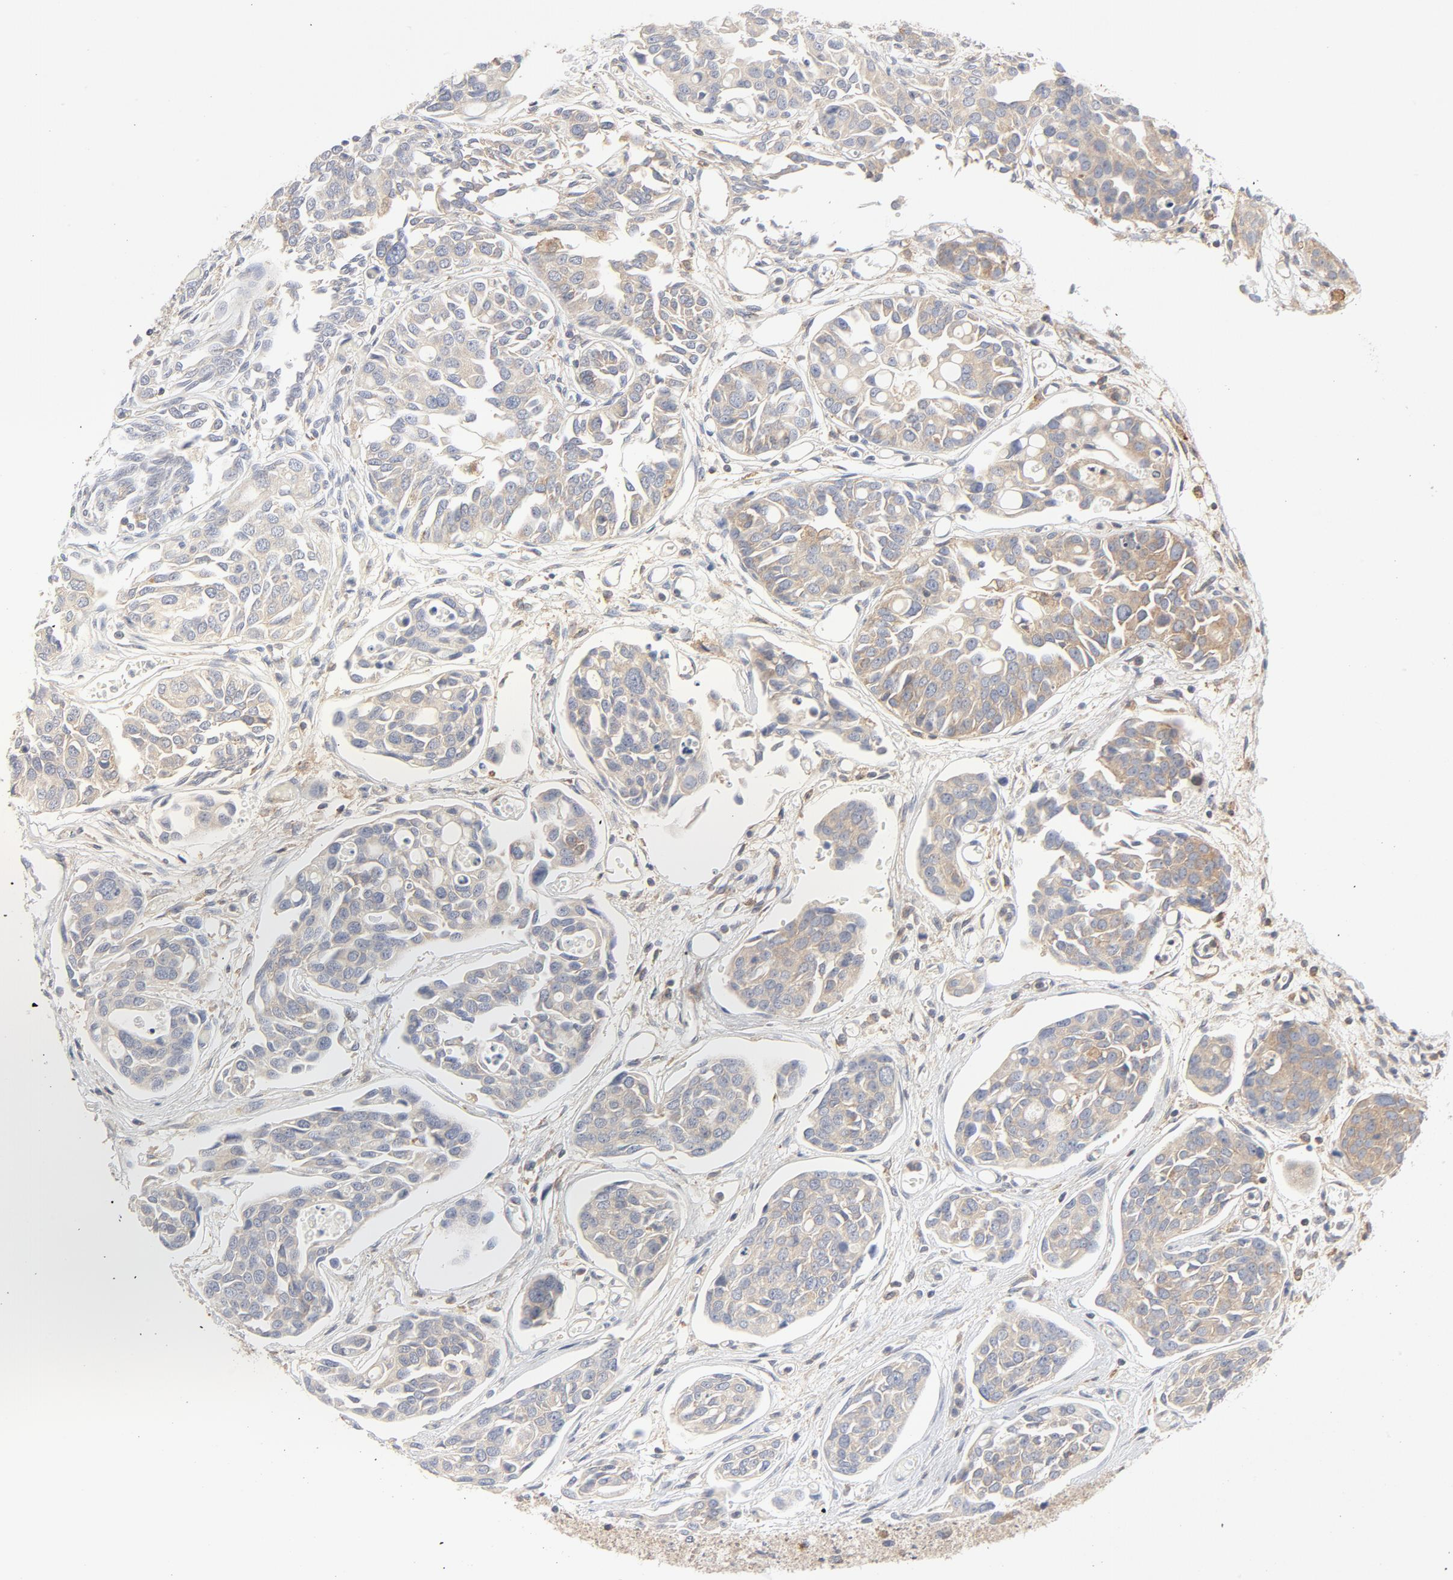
{"staining": {"intensity": "moderate", "quantity": "25%-75%", "location": "cytoplasmic/membranous"}, "tissue": "urothelial cancer", "cell_type": "Tumor cells", "image_type": "cancer", "snomed": [{"axis": "morphology", "description": "Urothelial carcinoma, High grade"}, {"axis": "topography", "description": "Urinary bladder"}], "caption": "Protein staining displays moderate cytoplasmic/membranous expression in approximately 25%-75% of tumor cells in urothelial carcinoma (high-grade).", "gene": "RABEP1", "patient": {"sex": "male", "age": 78}}